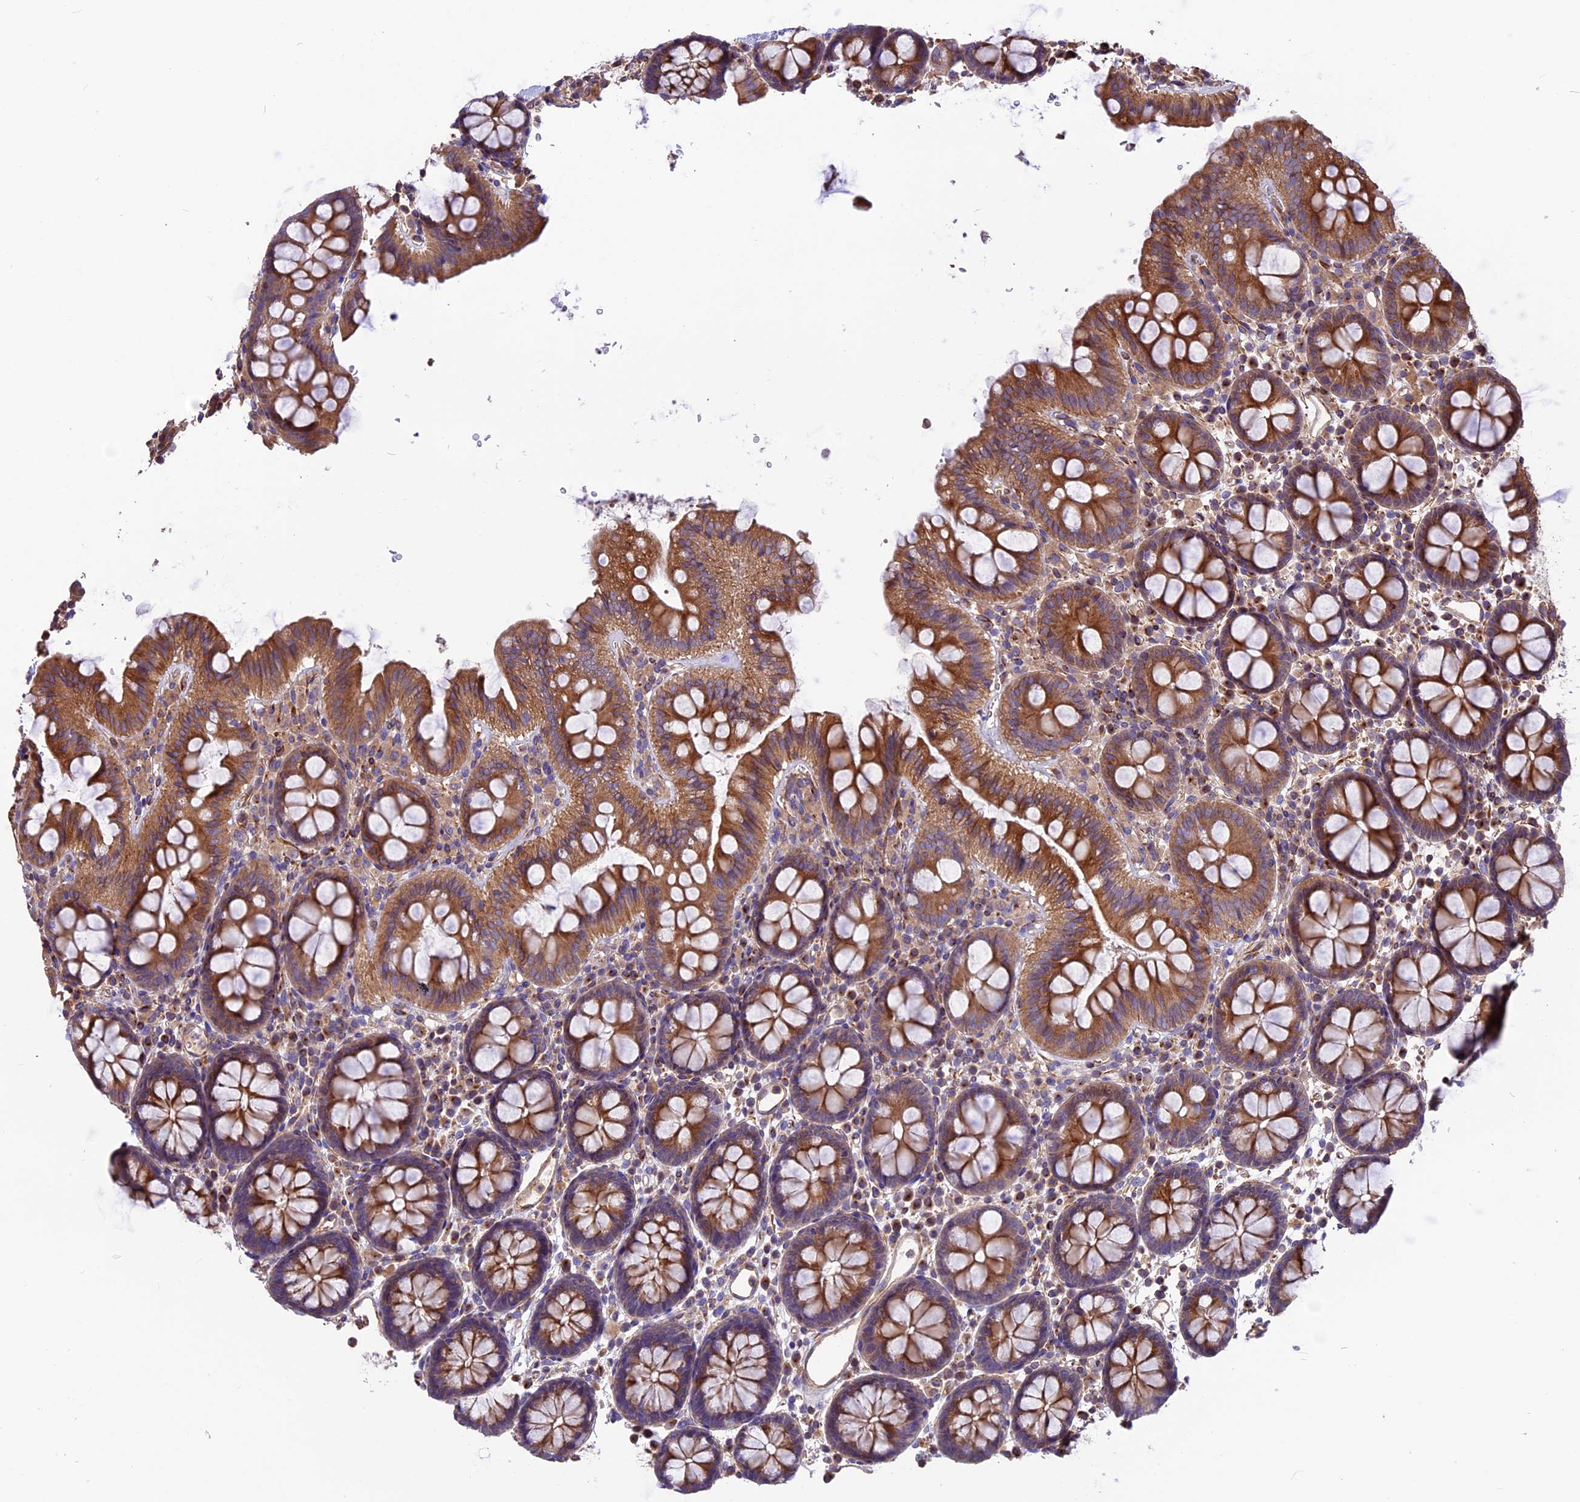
{"staining": {"intensity": "weak", "quantity": ">75%", "location": "cytoplasmic/membranous"}, "tissue": "colon", "cell_type": "Endothelial cells", "image_type": "normal", "snomed": [{"axis": "morphology", "description": "Normal tissue, NOS"}, {"axis": "topography", "description": "Colon"}], "caption": "IHC image of benign colon stained for a protein (brown), which exhibits low levels of weak cytoplasmic/membranous positivity in approximately >75% of endothelial cells.", "gene": "ANO3", "patient": {"sex": "male", "age": 75}}